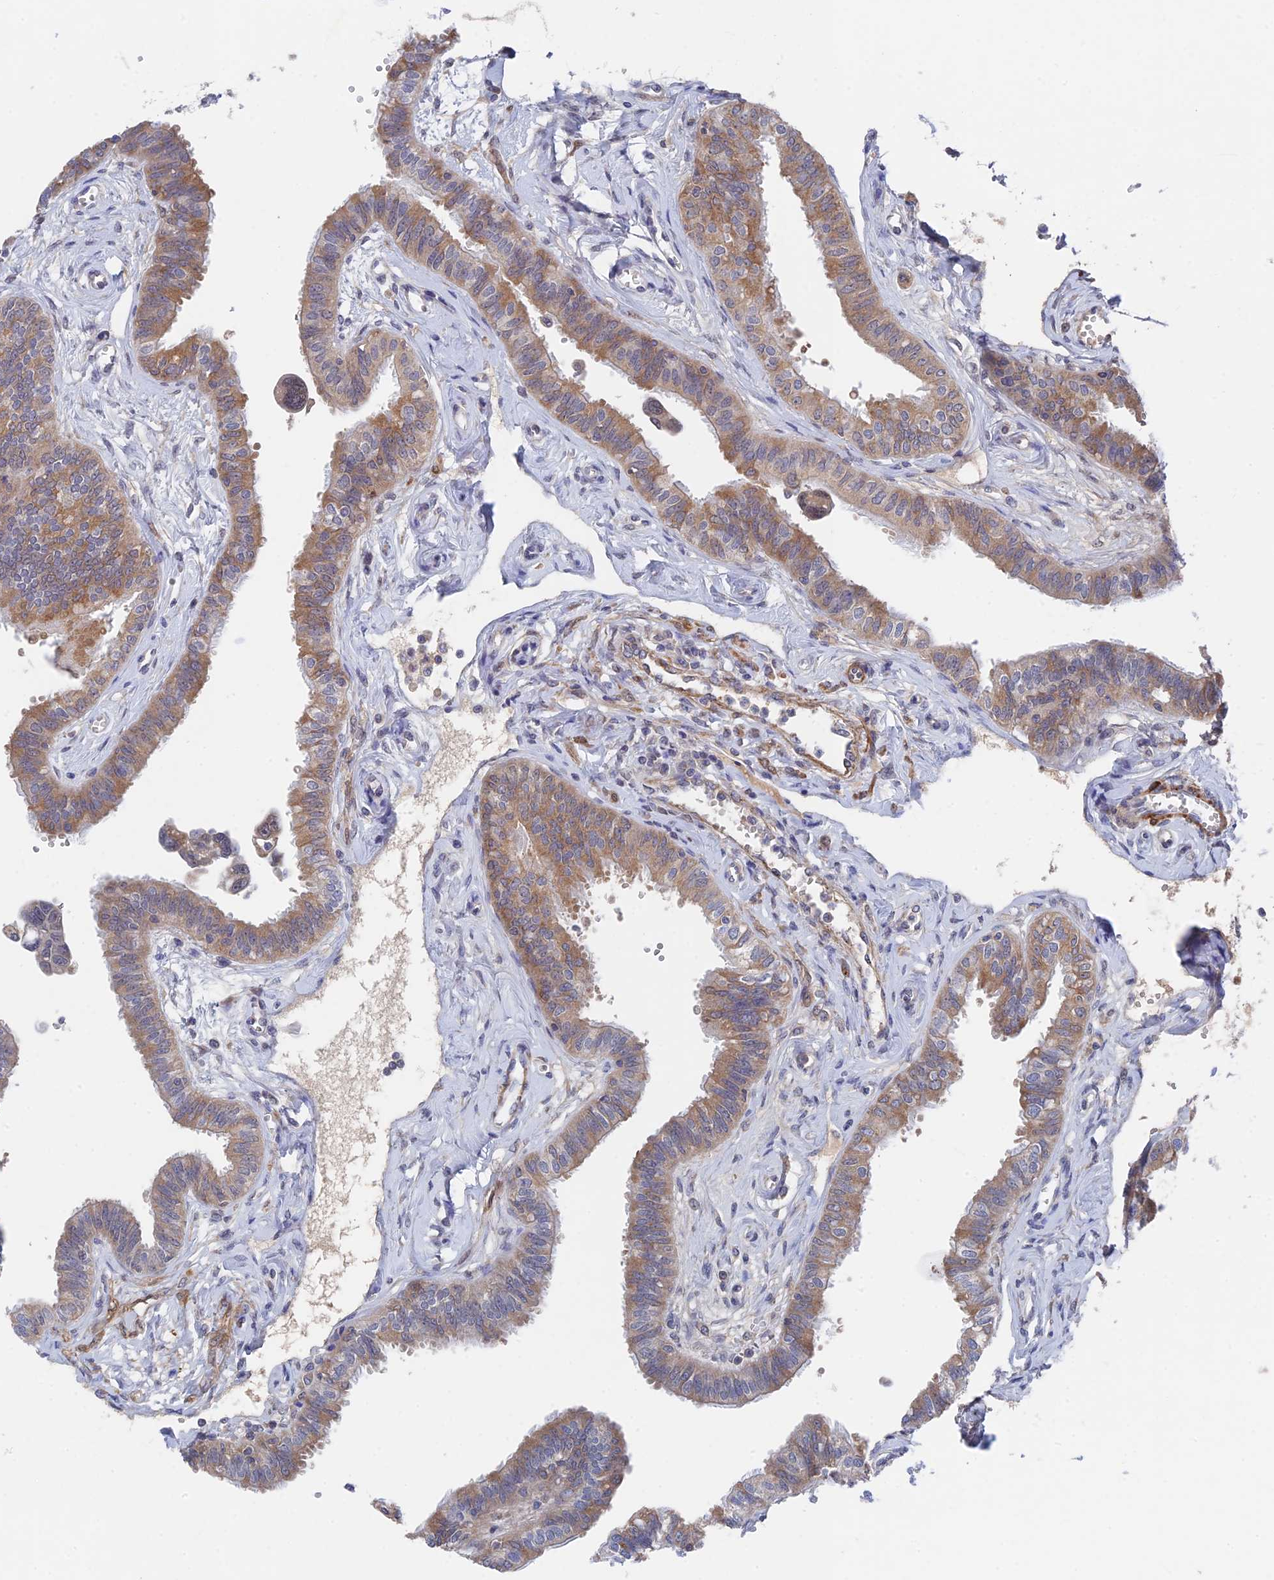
{"staining": {"intensity": "moderate", "quantity": "25%-75%", "location": "cytoplasmic/membranous"}, "tissue": "fallopian tube", "cell_type": "Glandular cells", "image_type": "normal", "snomed": [{"axis": "morphology", "description": "Normal tissue, NOS"}, {"axis": "morphology", "description": "Carcinoma, NOS"}, {"axis": "topography", "description": "Fallopian tube"}, {"axis": "topography", "description": "Ovary"}], "caption": "Fallopian tube stained with DAB (3,3'-diaminobenzidine) IHC displays medium levels of moderate cytoplasmic/membranous staining in about 25%-75% of glandular cells.", "gene": "ZNF320", "patient": {"sex": "female", "age": 59}}